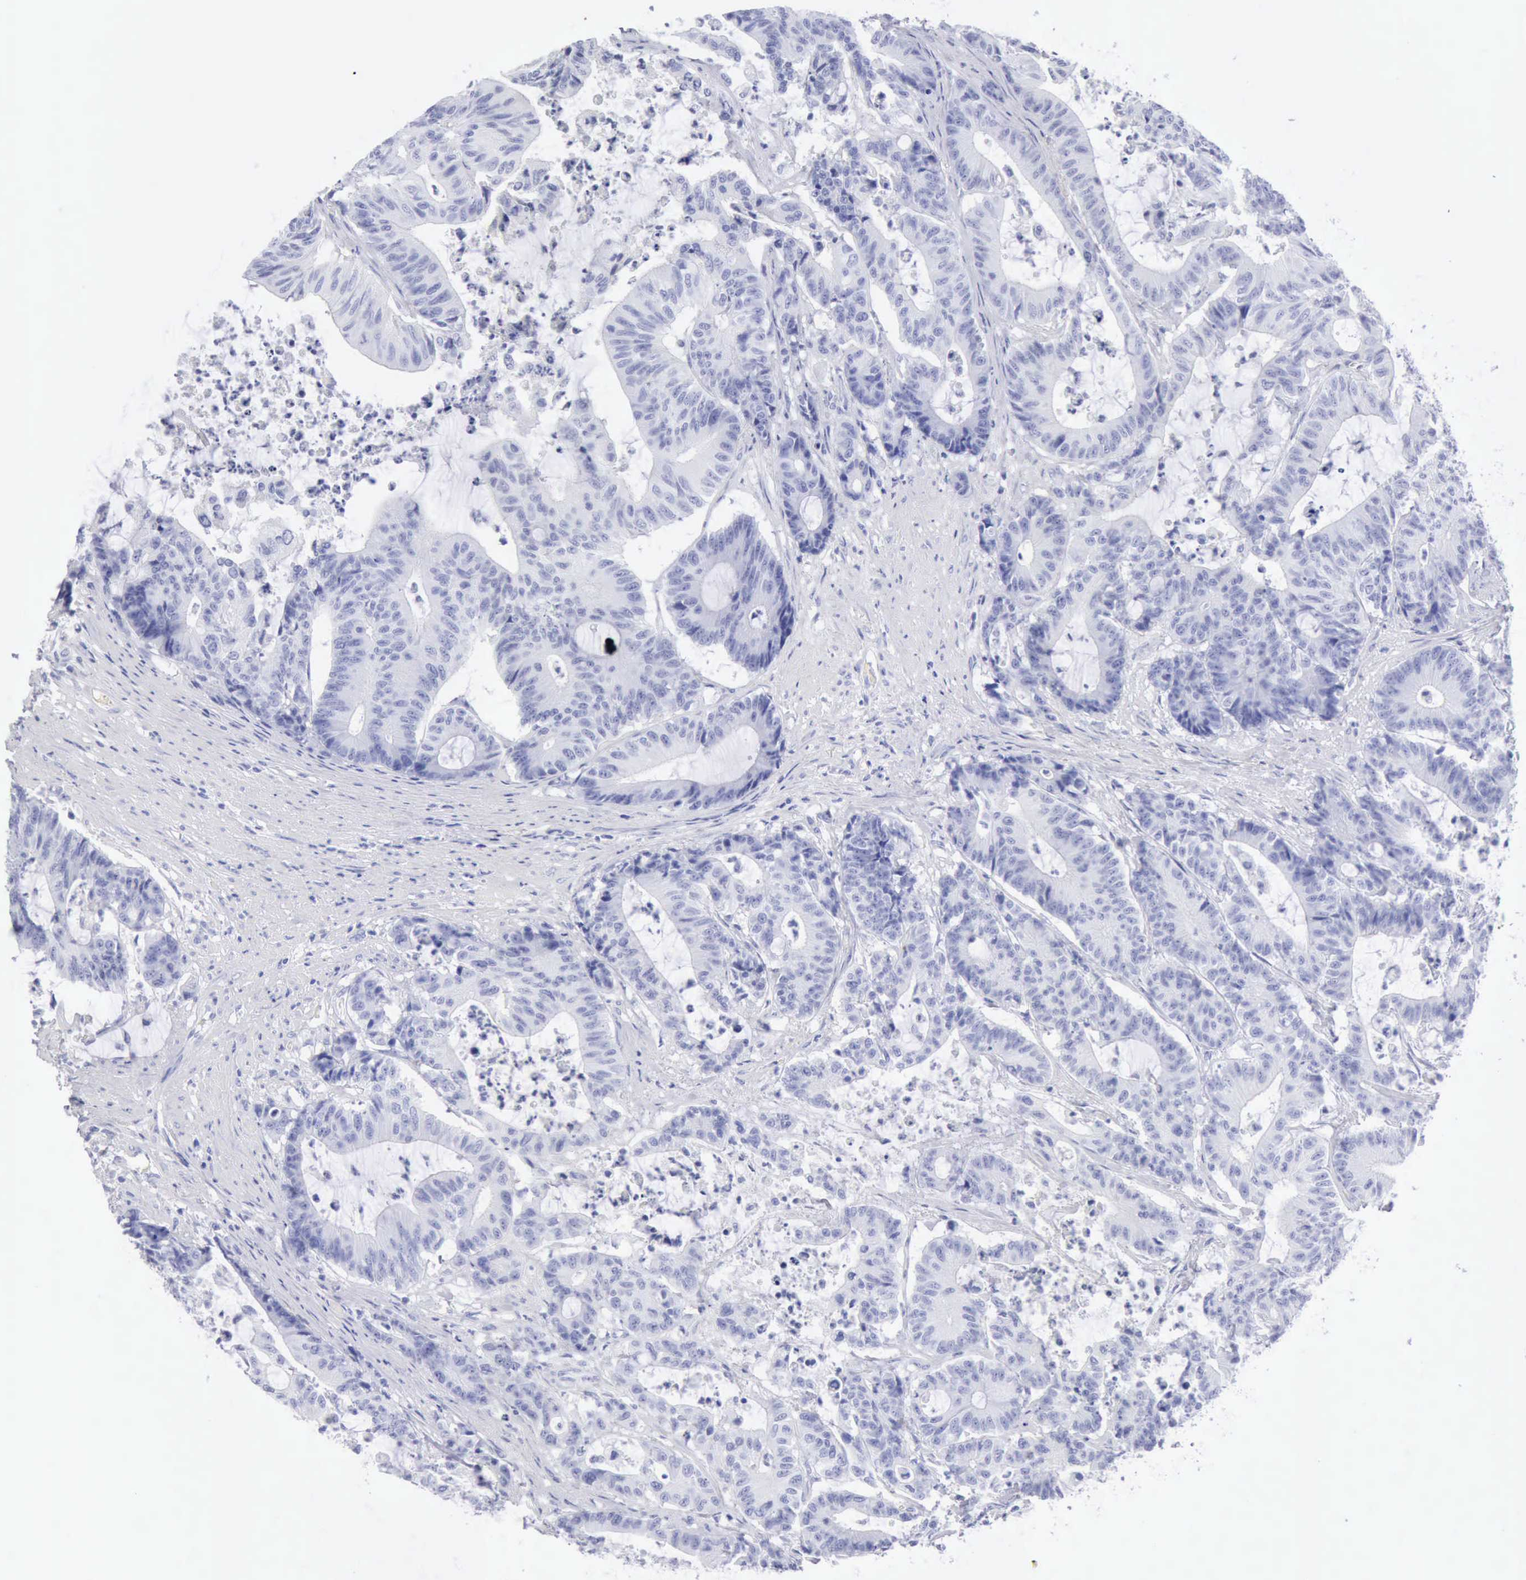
{"staining": {"intensity": "negative", "quantity": "none", "location": "none"}, "tissue": "colorectal cancer", "cell_type": "Tumor cells", "image_type": "cancer", "snomed": [{"axis": "morphology", "description": "Adenocarcinoma, NOS"}, {"axis": "topography", "description": "Colon"}], "caption": "Protein analysis of adenocarcinoma (colorectal) reveals no significant positivity in tumor cells.", "gene": "KRT5", "patient": {"sex": "female", "age": 84}}